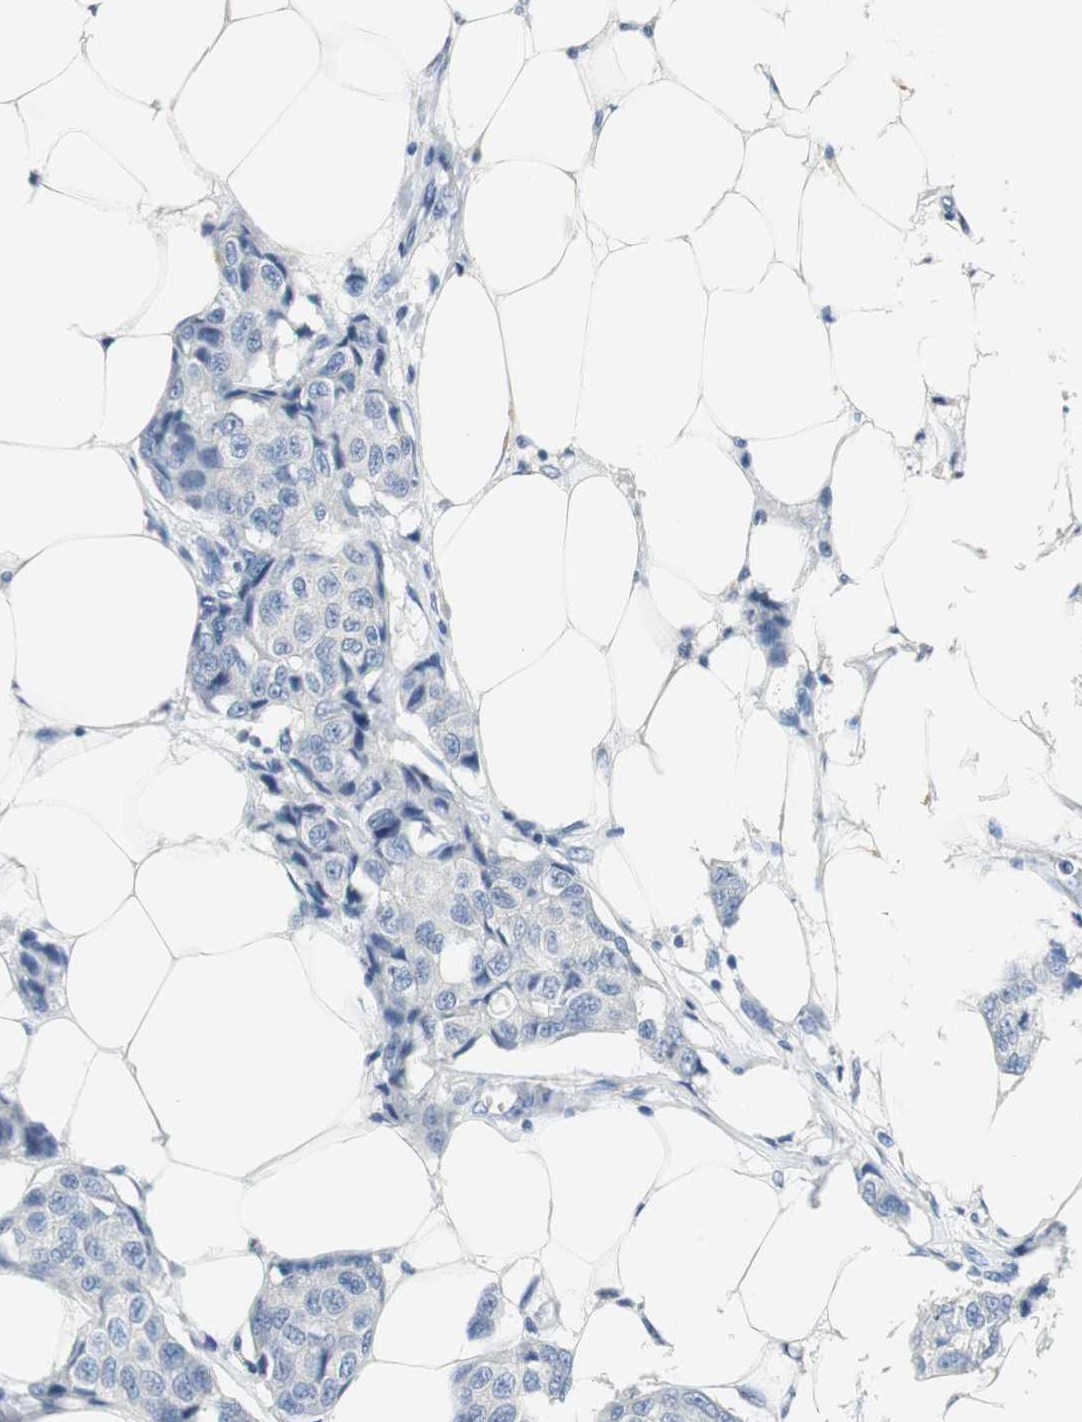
{"staining": {"intensity": "negative", "quantity": "none", "location": "none"}, "tissue": "breast cancer", "cell_type": "Tumor cells", "image_type": "cancer", "snomed": [{"axis": "morphology", "description": "Duct carcinoma"}, {"axis": "topography", "description": "Breast"}], "caption": "Photomicrograph shows no protein positivity in tumor cells of breast cancer (intraductal carcinoma) tissue. The staining was performed using DAB to visualize the protein expression in brown, while the nuclei were stained in blue with hematoxylin (Magnification: 20x).", "gene": "GLCCI1", "patient": {"sex": "female", "age": 80}}